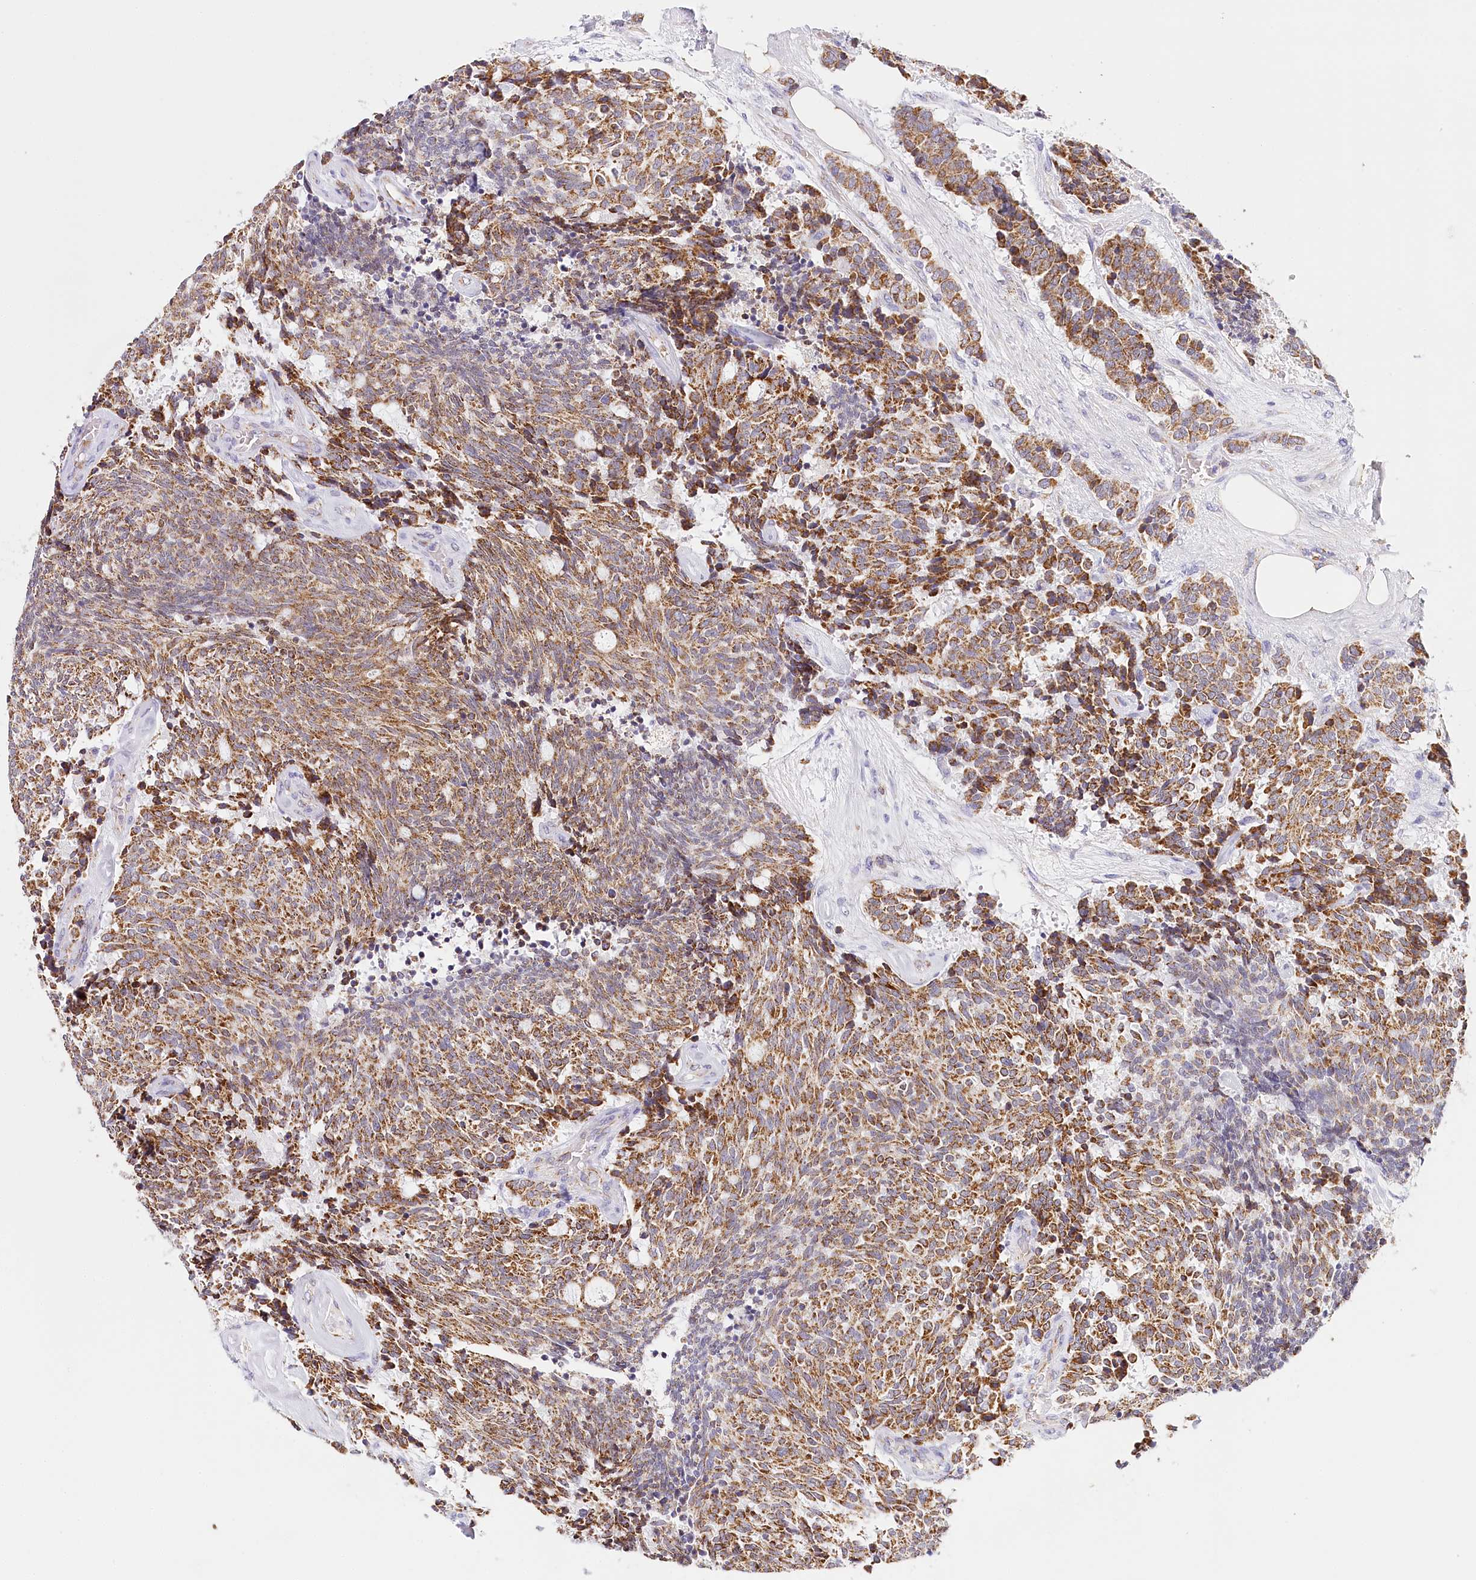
{"staining": {"intensity": "moderate", "quantity": ">75%", "location": "cytoplasmic/membranous"}, "tissue": "carcinoid", "cell_type": "Tumor cells", "image_type": "cancer", "snomed": [{"axis": "morphology", "description": "Carcinoid, malignant, NOS"}, {"axis": "topography", "description": "Pancreas"}], "caption": "Malignant carcinoid was stained to show a protein in brown. There is medium levels of moderate cytoplasmic/membranous positivity in approximately >75% of tumor cells.", "gene": "LSS", "patient": {"sex": "female", "age": 54}}